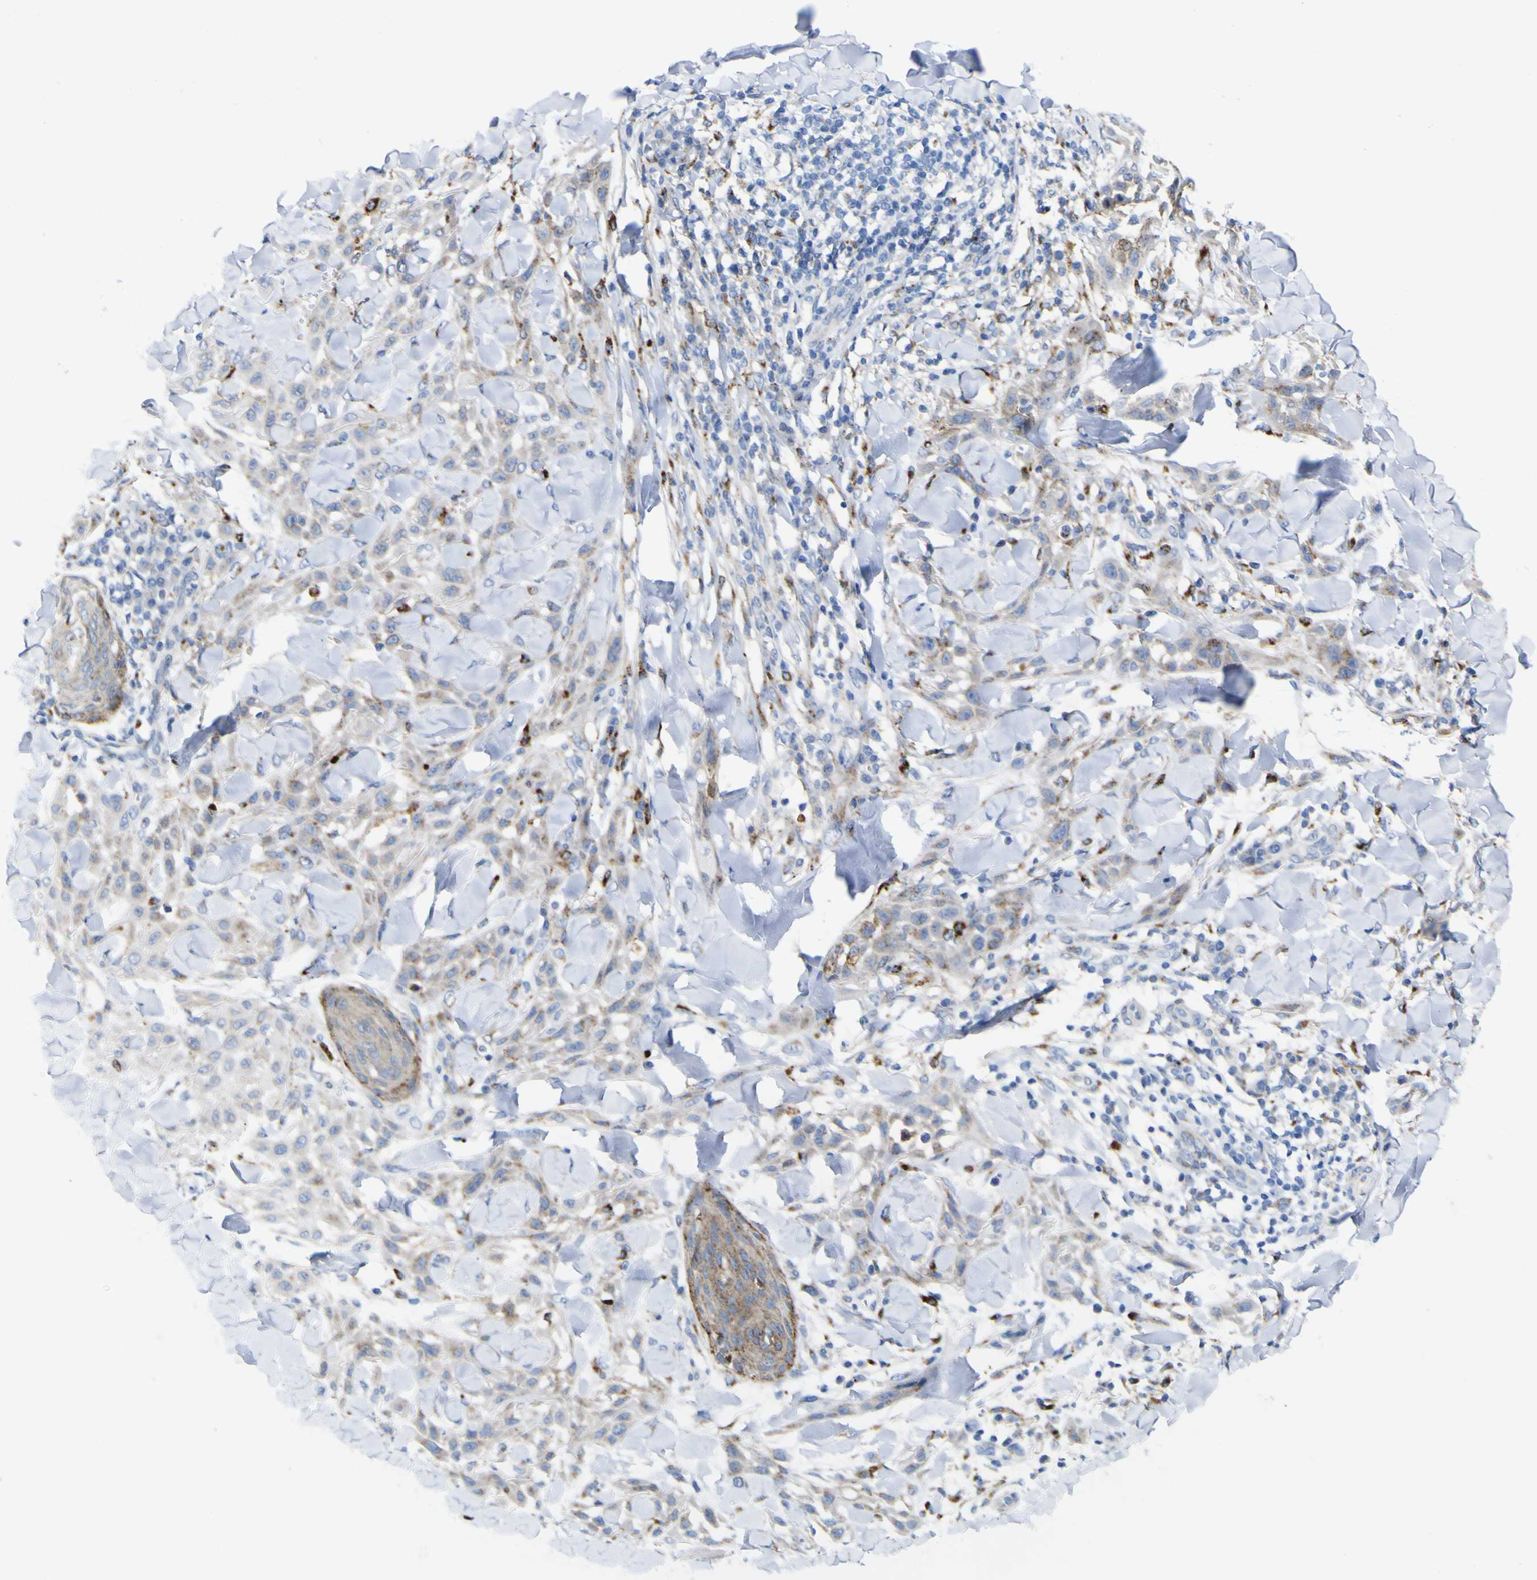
{"staining": {"intensity": "weak", "quantity": ">75%", "location": "cytoplasmic/membranous"}, "tissue": "skin cancer", "cell_type": "Tumor cells", "image_type": "cancer", "snomed": [{"axis": "morphology", "description": "Squamous cell carcinoma, NOS"}, {"axis": "topography", "description": "Skin"}], "caption": "A histopathology image of squamous cell carcinoma (skin) stained for a protein shows weak cytoplasmic/membranous brown staining in tumor cells. Ihc stains the protein of interest in brown and the nuclei are stained blue.", "gene": "PTPRF", "patient": {"sex": "male", "age": 24}}